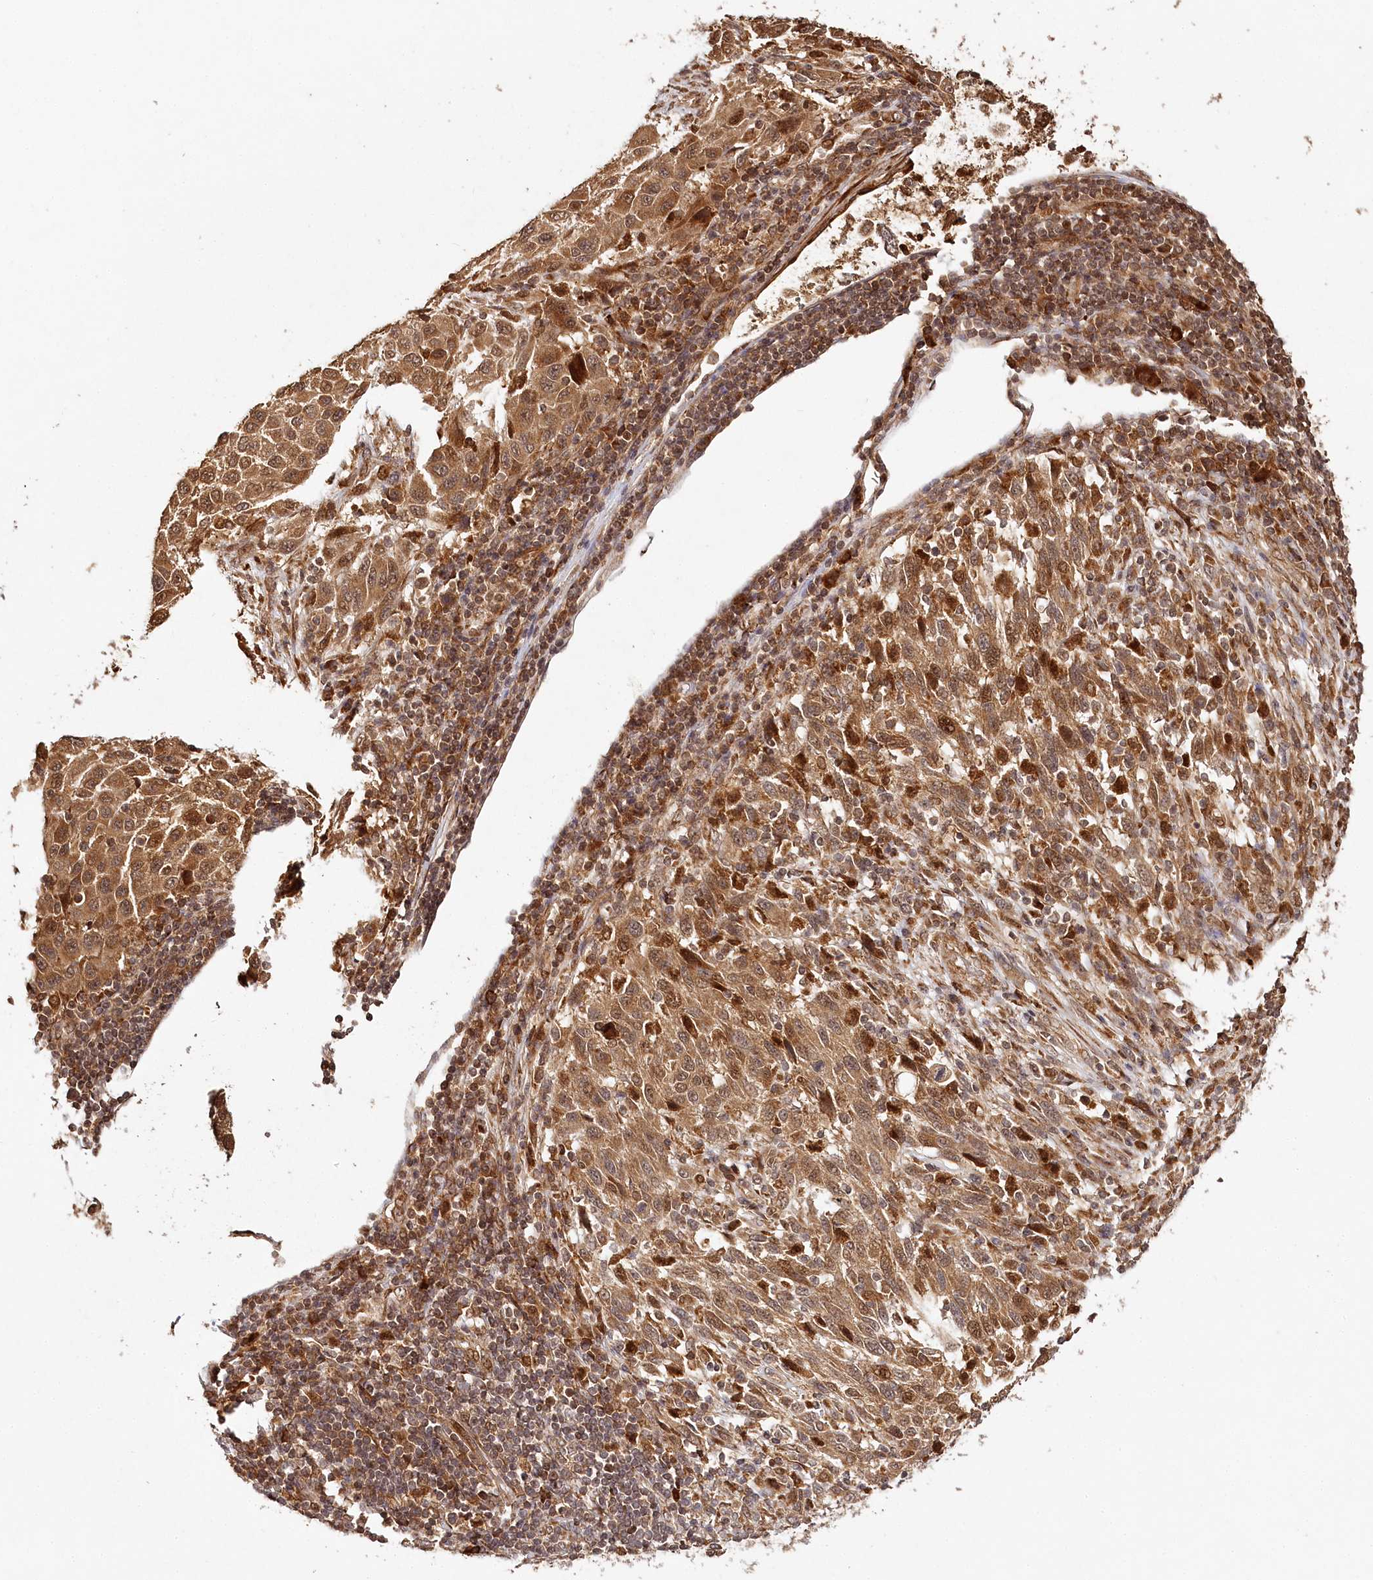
{"staining": {"intensity": "strong", "quantity": ">75%", "location": "cytoplasmic/membranous,nuclear"}, "tissue": "melanoma", "cell_type": "Tumor cells", "image_type": "cancer", "snomed": [{"axis": "morphology", "description": "Malignant melanoma, Metastatic site"}, {"axis": "topography", "description": "Lymph node"}], "caption": "This photomicrograph displays immunohistochemistry (IHC) staining of melanoma, with high strong cytoplasmic/membranous and nuclear staining in approximately >75% of tumor cells.", "gene": "ULK2", "patient": {"sex": "male", "age": 61}}